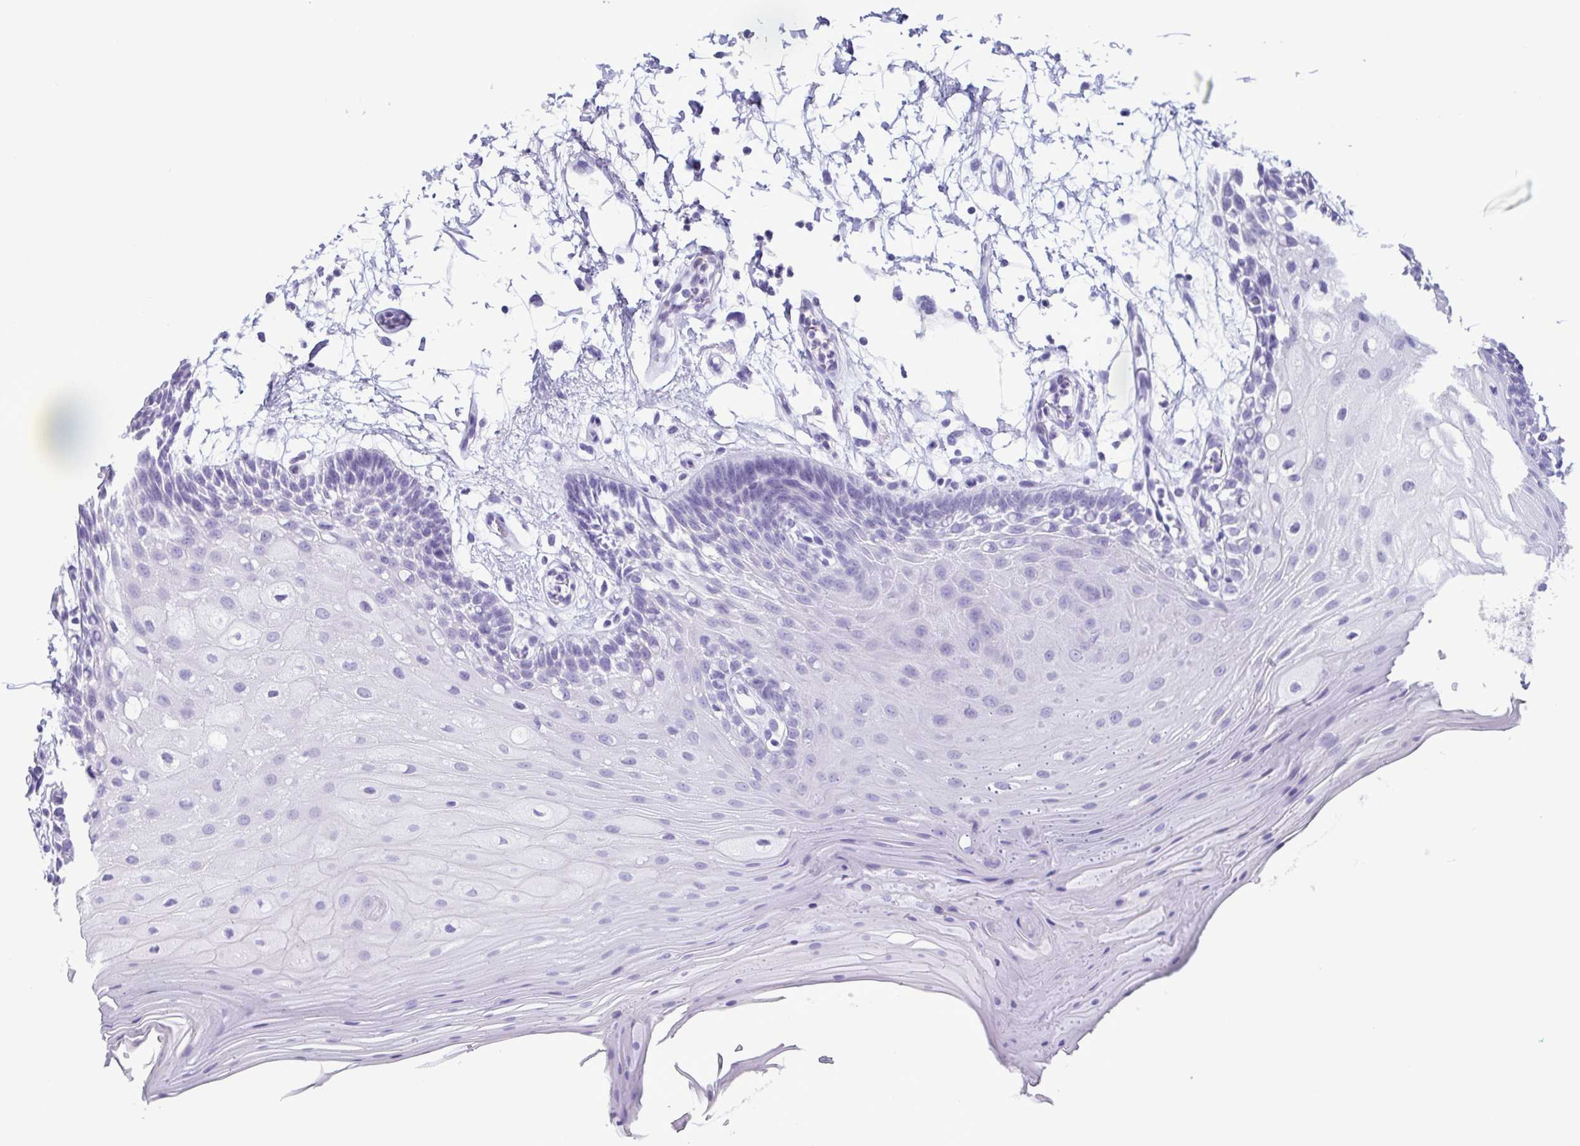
{"staining": {"intensity": "negative", "quantity": "none", "location": "none"}, "tissue": "oral mucosa", "cell_type": "Squamous epithelial cells", "image_type": "normal", "snomed": [{"axis": "morphology", "description": "Normal tissue, NOS"}, {"axis": "morphology", "description": "Squamous cell carcinoma, NOS"}, {"axis": "topography", "description": "Oral tissue"}, {"axis": "topography", "description": "Tounge, NOS"}, {"axis": "topography", "description": "Head-Neck"}], "caption": "The histopathology image exhibits no significant expression in squamous epithelial cells of oral mucosa. The staining is performed using DAB brown chromogen with nuclei counter-stained in using hematoxylin.", "gene": "LTF", "patient": {"sex": "male", "age": 62}}